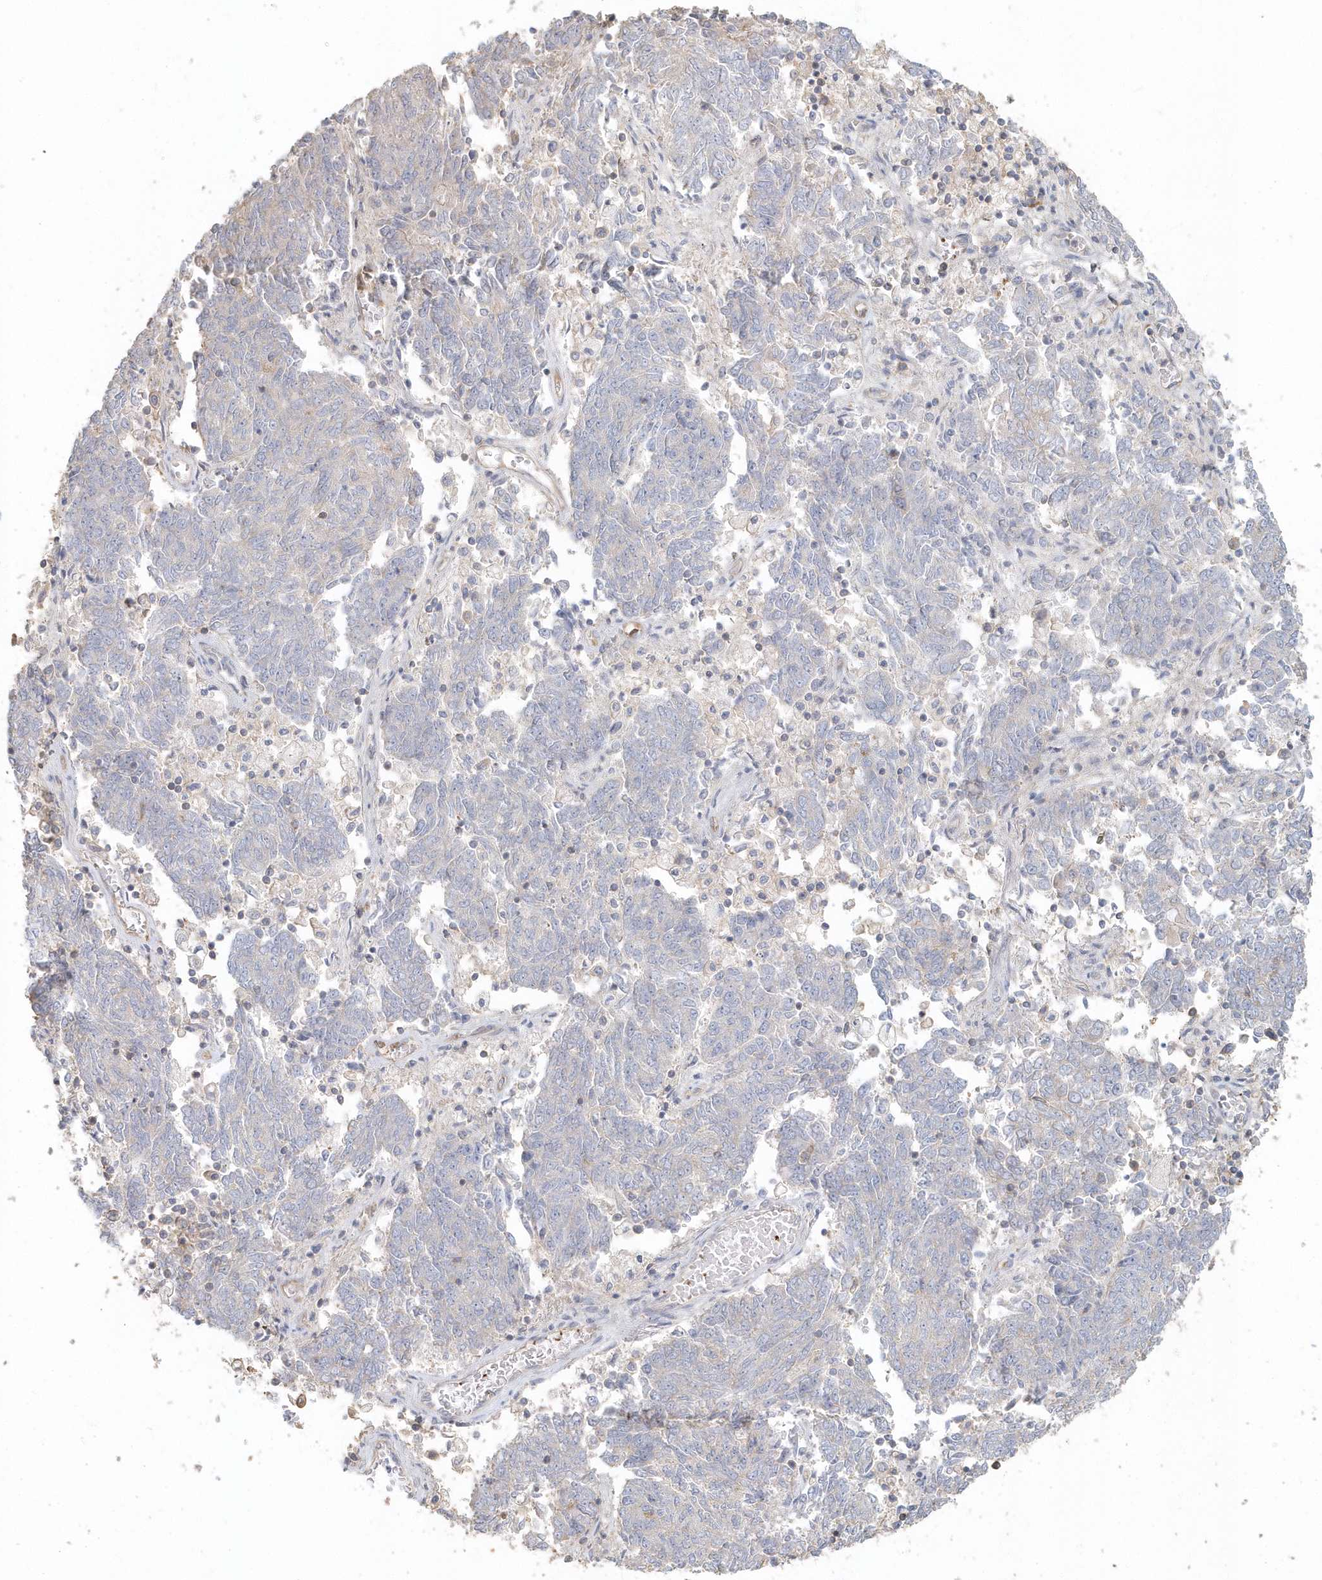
{"staining": {"intensity": "negative", "quantity": "none", "location": "none"}, "tissue": "endometrial cancer", "cell_type": "Tumor cells", "image_type": "cancer", "snomed": [{"axis": "morphology", "description": "Adenocarcinoma, NOS"}, {"axis": "topography", "description": "Endometrium"}], "caption": "Immunohistochemistry image of endometrial cancer (adenocarcinoma) stained for a protein (brown), which exhibits no staining in tumor cells.", "gene": "MMRN1", "patient": {"sex": "female", "age": 80}}